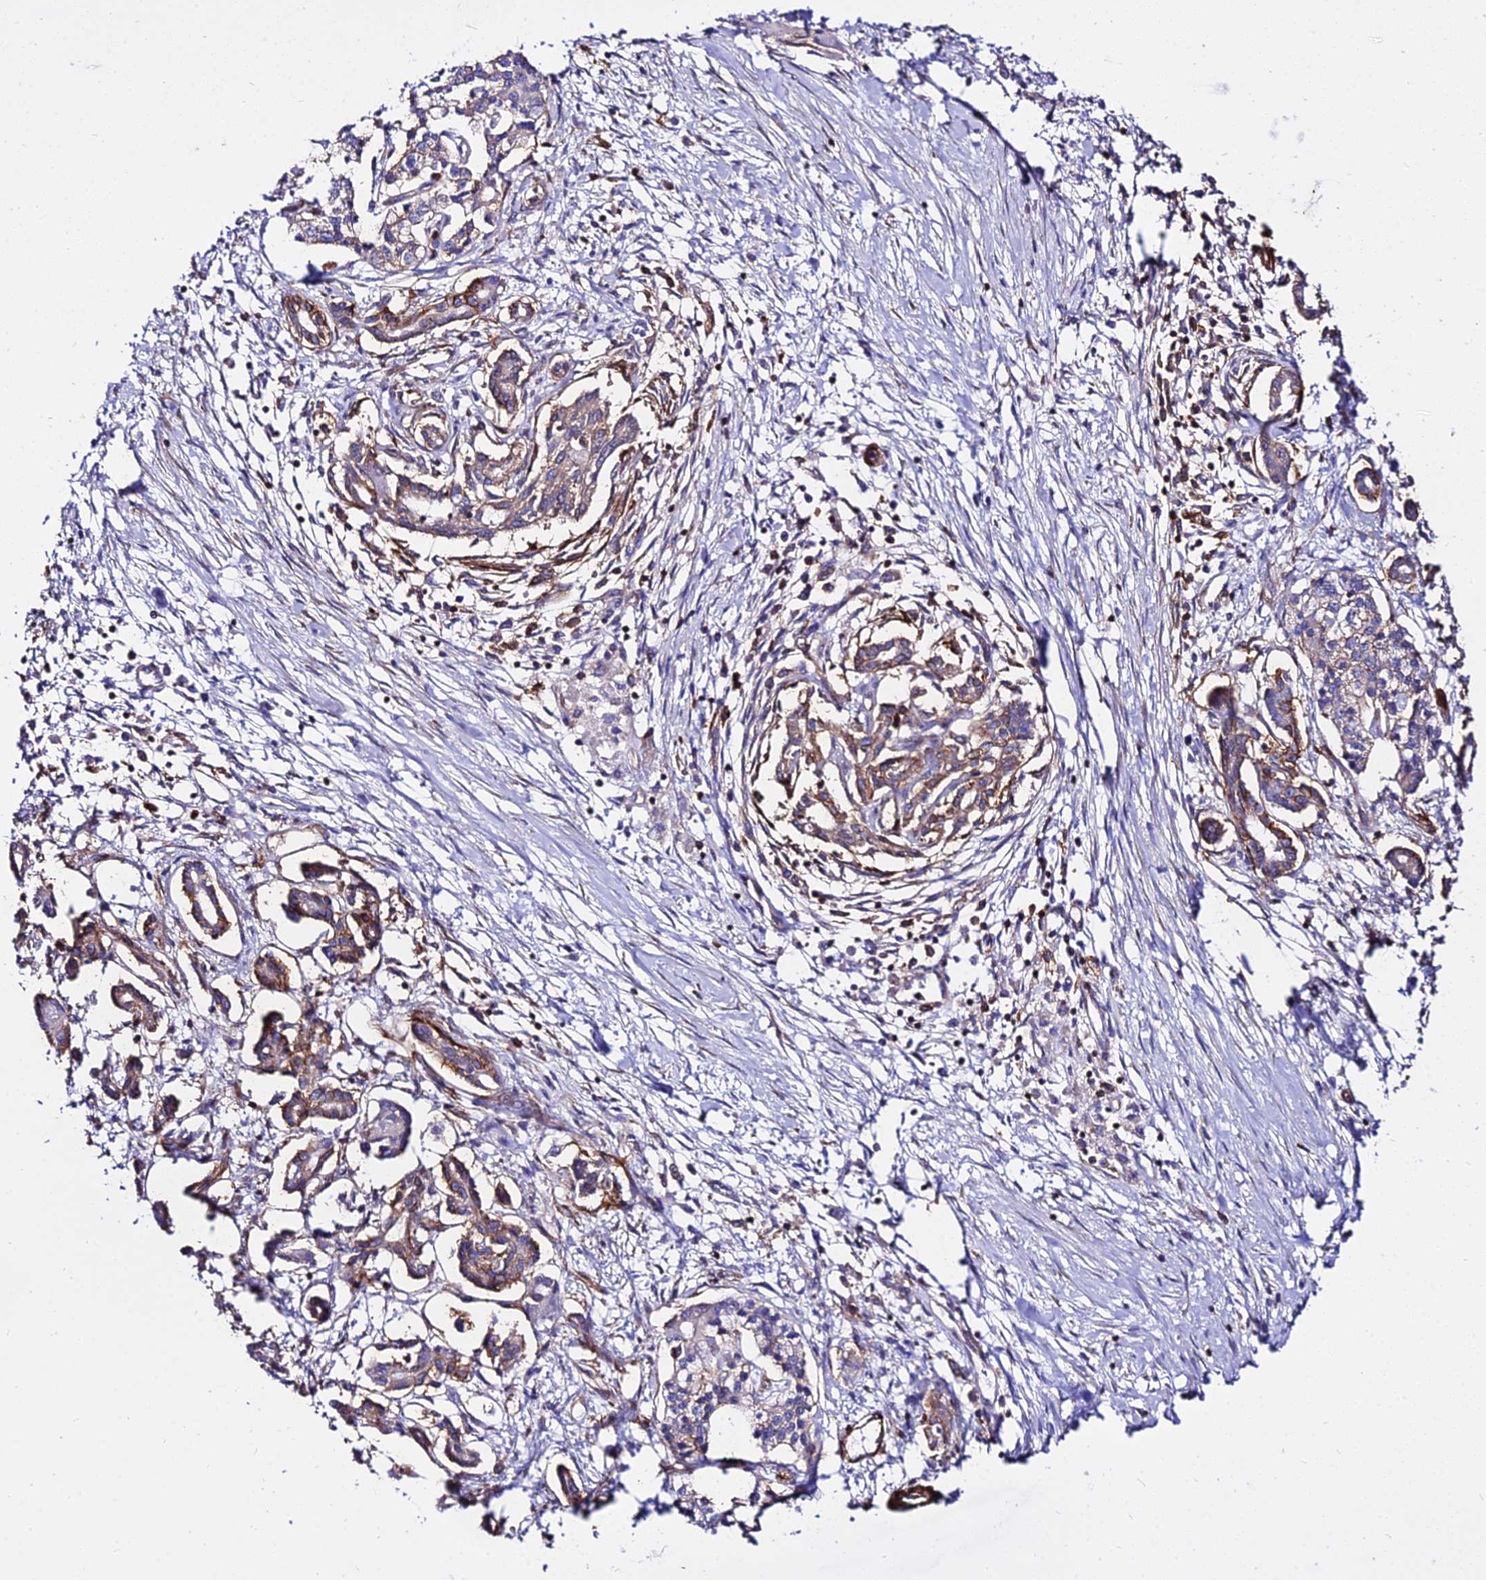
{"staining": {"intensity": "moderate", "quantity": ">75%", "location": "cytoplasmic/membranous"}, "tissue": "pancreatic cancer", "cell_type": "Tumor cells", "image_type": "cancer", "snomed": [{"axis": "morphology", "description": "Adenocarcinoma, NOS"}, {"axis": "topography", "description": "Pancreas"}], "caption": "The photomicrograph shows a brown stain indicating the presence of a protein in the cytoplasmic/membranous of tumor cells in pancreatic adenocarcinoma. The staining was performed using DAB (3,3'-diaminobenzidine) to visualize the protein expression in brown, while the nuclei were stained in blue with hematoxylin (Magnification: 20x).", "gene": "CSRP1", "patient": {"sex": "female", "age": 50}}